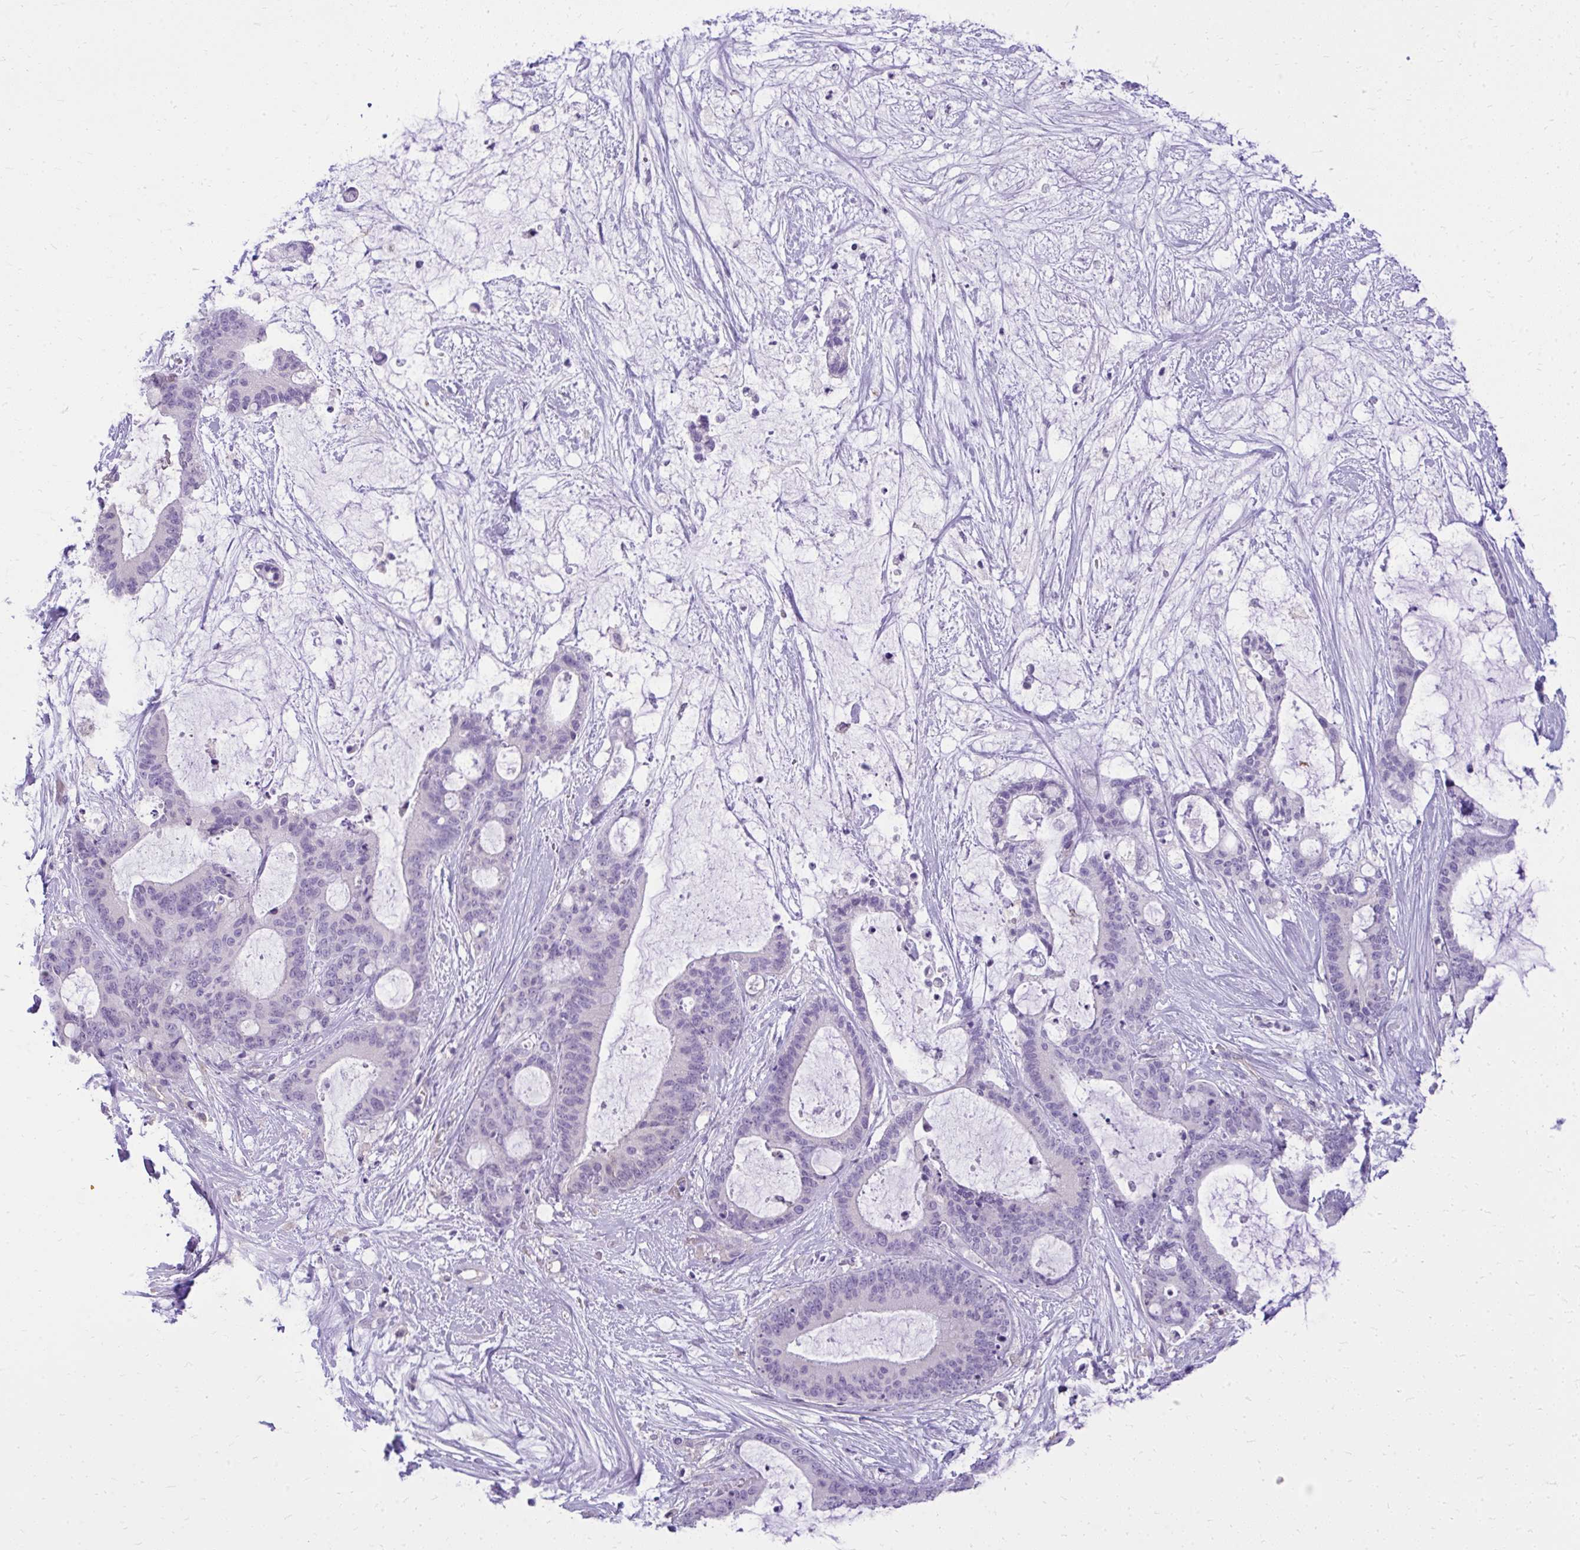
{"staining": {"intensity": "negative", "quantity": "none", "location": "none"}, "tissue": "liver cancer", "cell_type": "Tumor cells", "image_type": "cancer", "snomed": [{"axis": "morphology", "description": "Normal tissue, NOS"}, {"axis": "morphology", "description": "Cholangiocarcinoma"}, {"axis": "topography", "description": "Liver"}, {"axis": "topography", "description": "Peripheral nerve tissue"}], "caption": "The photomicrograph demonstrates no staining of tumor cells in cholangiocarcinoma (liver).", "gene": "GPRIN3", "patient": {"sex": "female", "age": 73}}